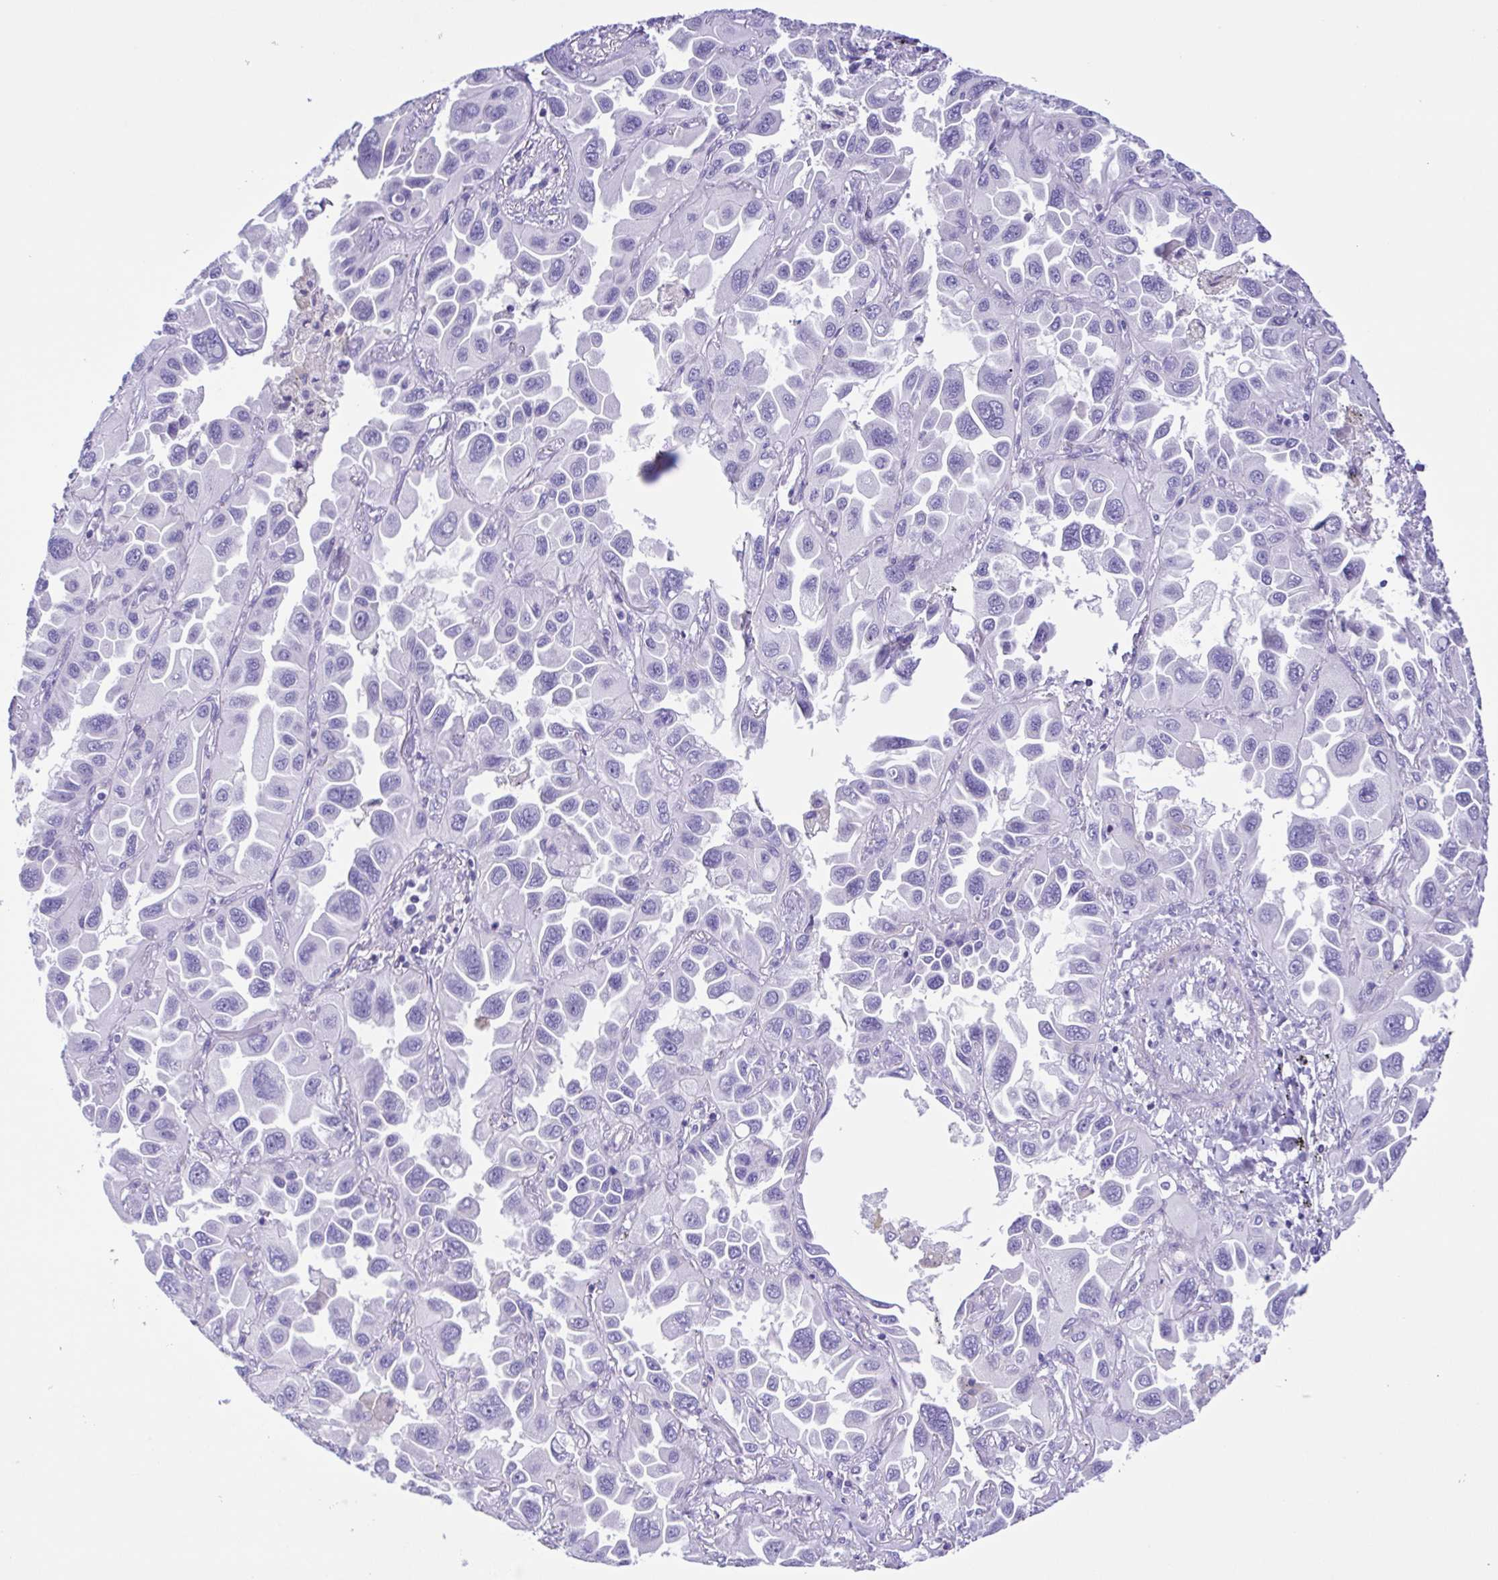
{"staining": {"intensity": "negative", "quantity": "none", "location": "none"}, "tissue": "lung cancer", "cell_type": "Tumor cells", "image_type": "cancer", "snomed": [{"axis": "morphology", "description": "Adenocarcinoma, NOS"}, {"axis": "topography", "description": "Lung"}], "caption": "Lung adenocarcinoma was stained to show a protein in brown. There is no significant expression in tumor cells.", "gene": "ISM2", "patient": {"sex": "male", "age": 64}}